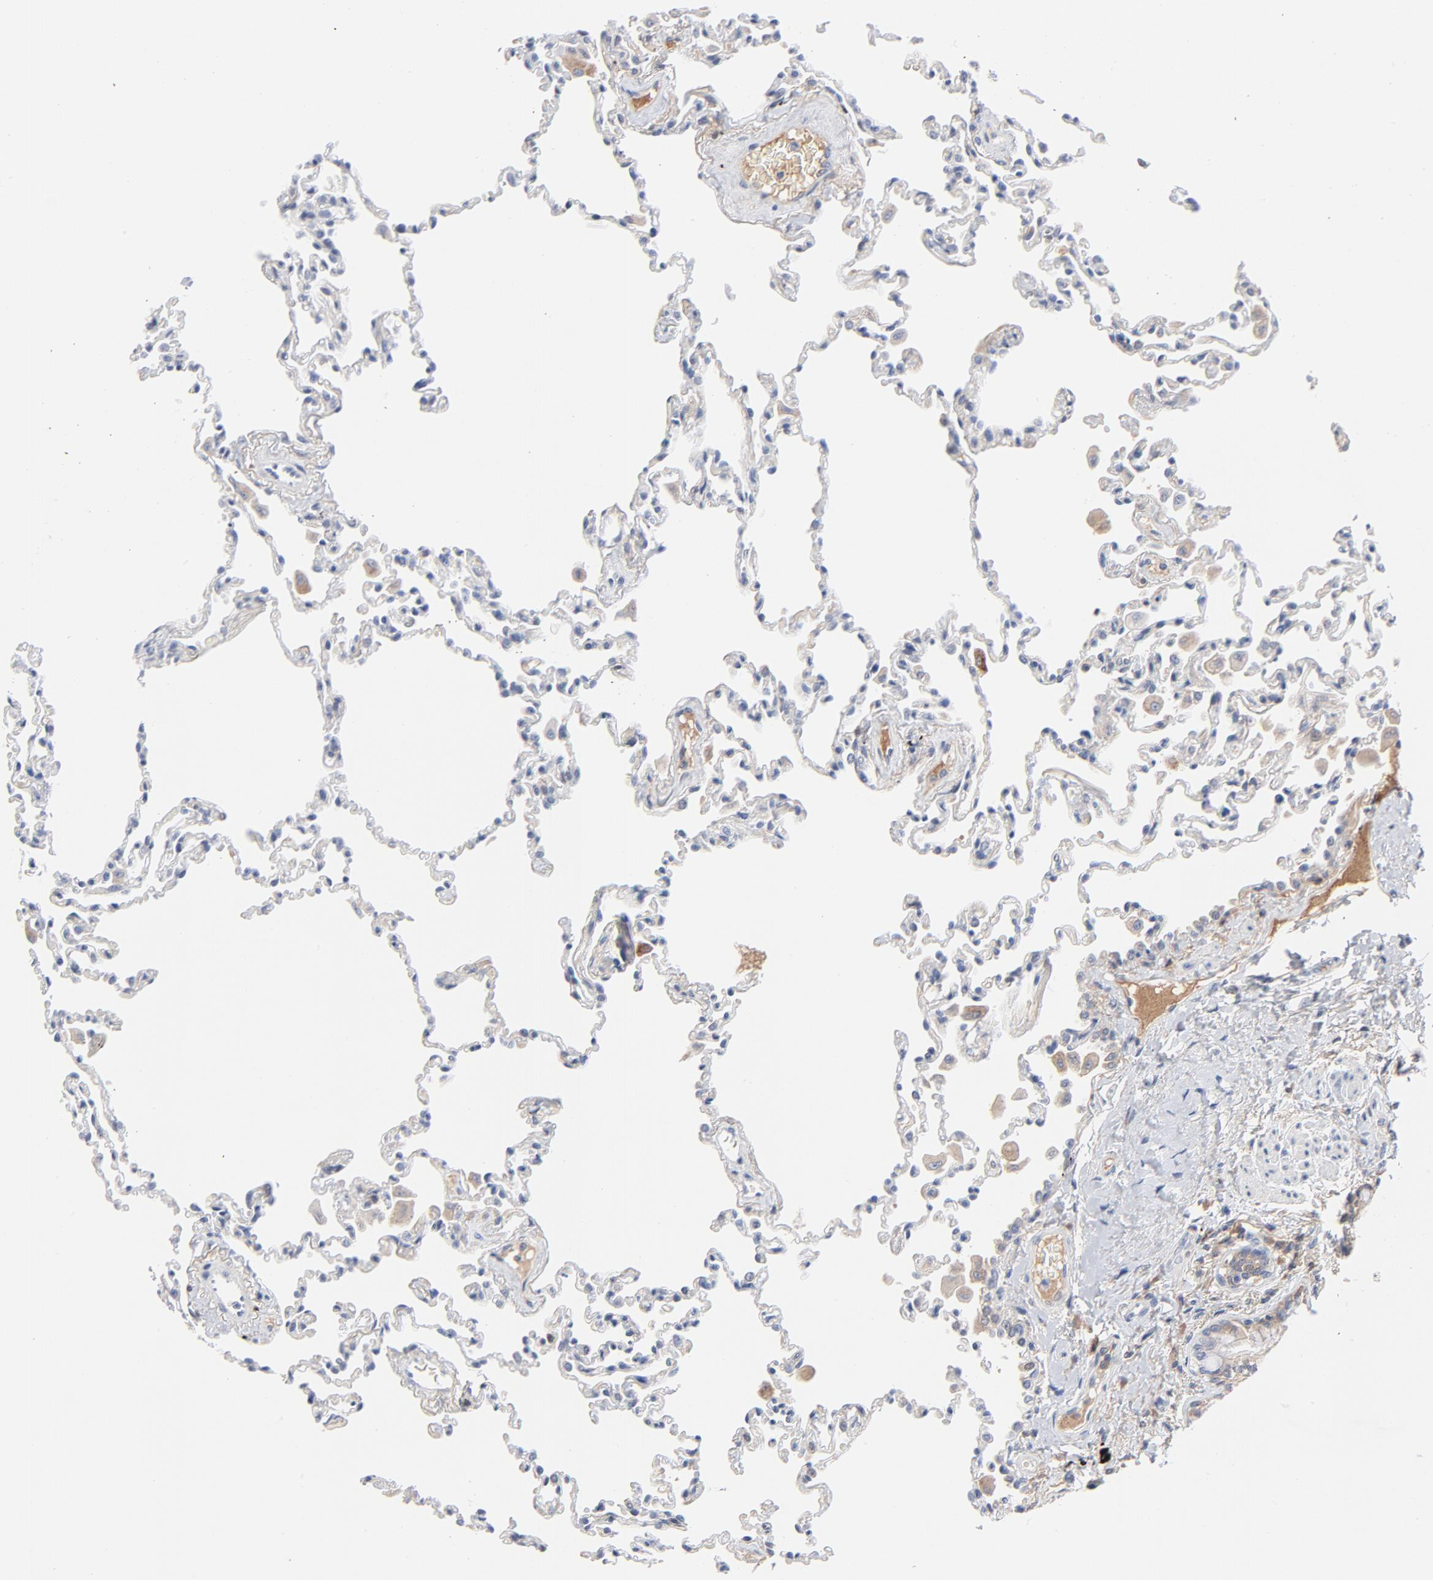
{"staining": {"intensity": "negative", "quantity": "none", "location": "none"}, "tissue": "lung", "cell_type": "Alveolar cells", "image_type": "normal", "snomed": [{"axis": "morphology", "description": "Normal tissue, NOS"}, {"axis": "topography", "description": "Lung"}], "caption": "IHC image of normal human lung stained for a protein (brown), which exhibits no staining in alveolar cells. (DAB (3,3'-diaminobenzidine) immunohistochemistry with hematoxylin counter stain).", "gene": "SERPINA4", "patient": {"sex": "male", "age": 59}}